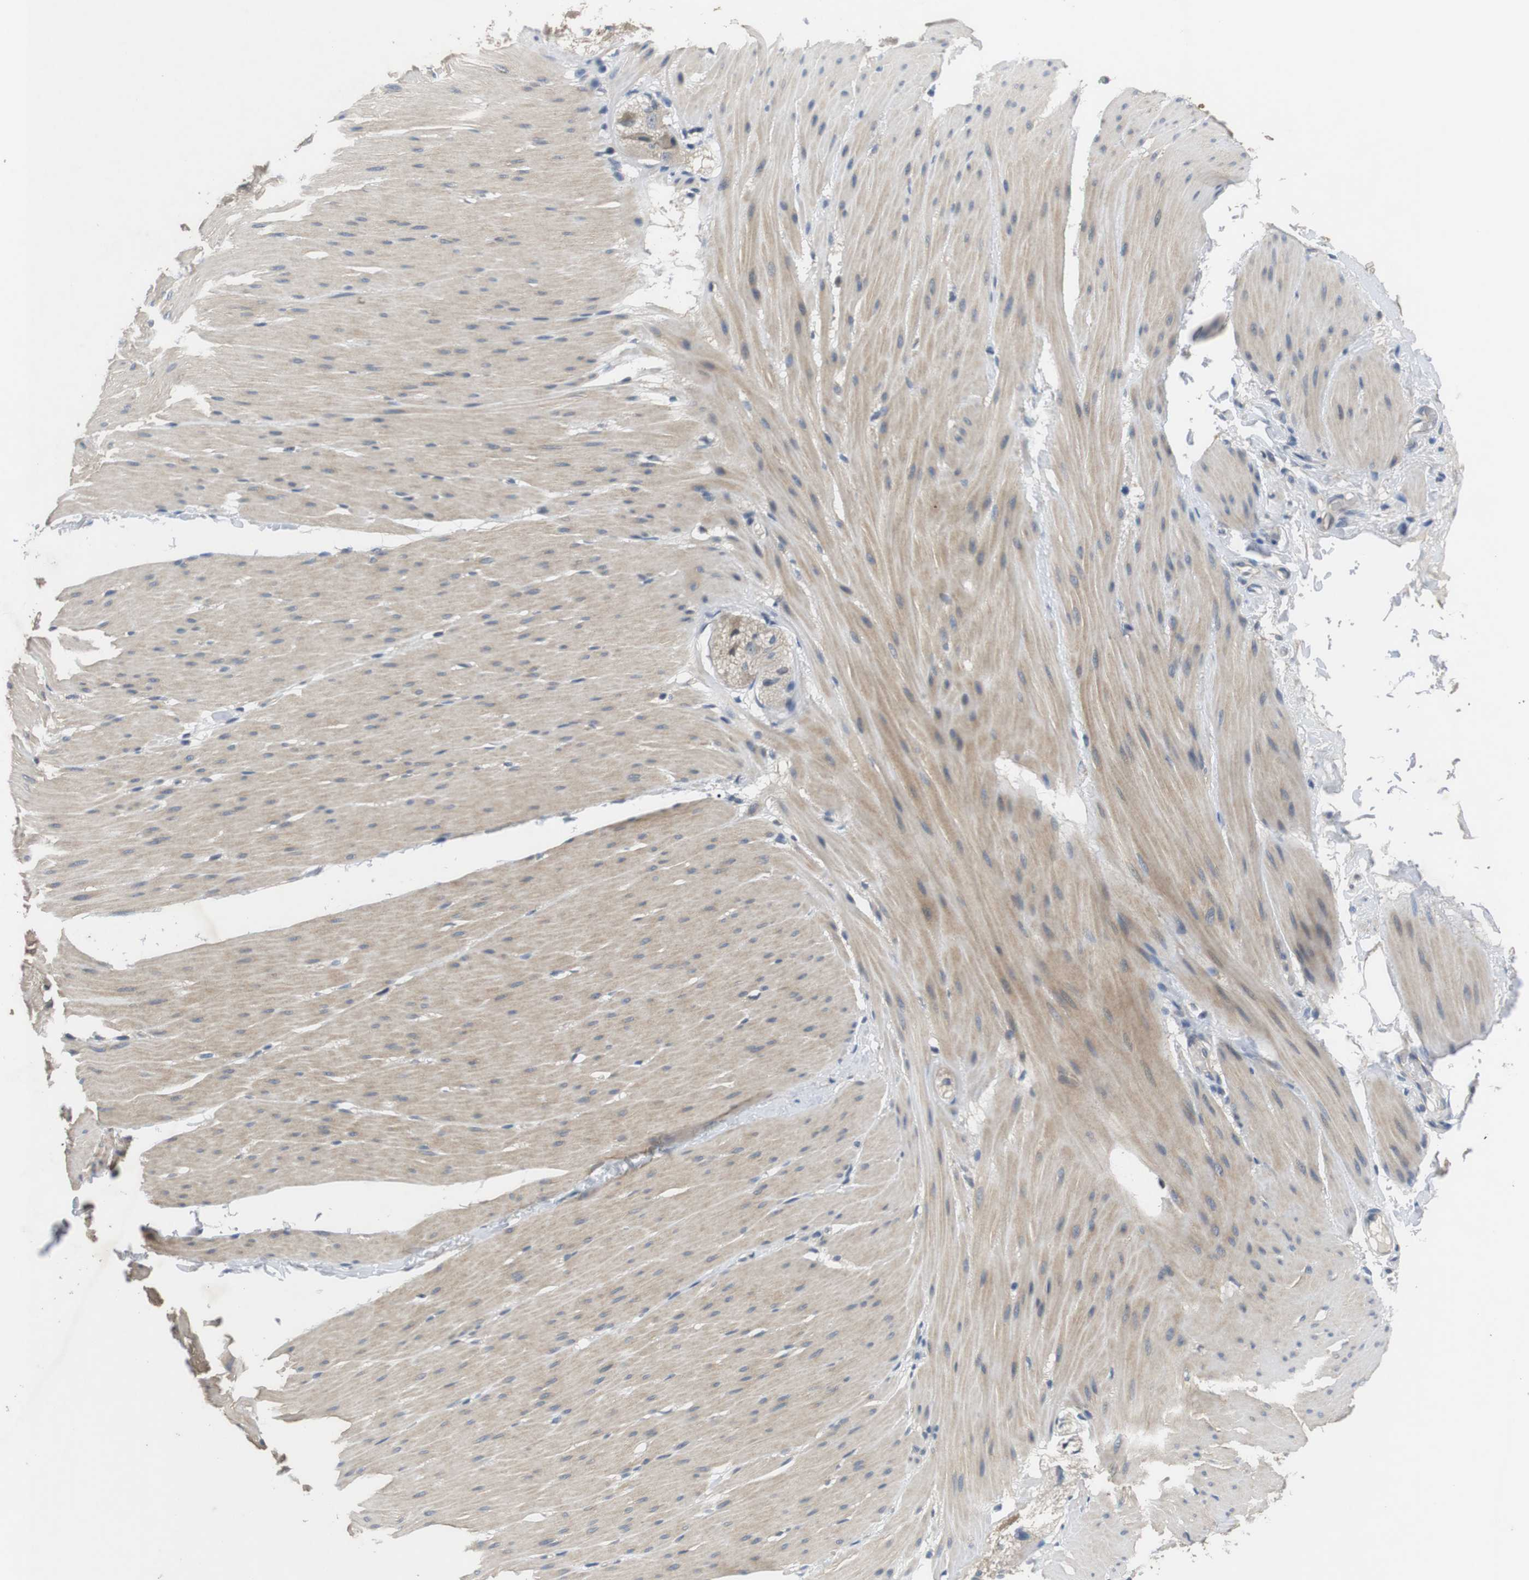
{"staining": {"intensity": "weak", "quantity": "25%-75%", "location": "cytoplasmic/membranous"}, "tissue": "smooth muscle", "cell_type": "Smooth muscle cells", "image_type": "normal", "snomed": [{"axis": "morphology", "description": "Normal tissue, NOS"}, {"axis": "topography", "description": "Smooth muscle"}, {"axis": "topography", "description": "Colon"}], "caption": "The photomicrograph reveals a brown stain indicating the presence of a protein in the cytoplasmic/membranous of smooth muscle cells in smooth muscle. (Stains: DAB in brown, nuclei in blue, Microscopy: brightfield microscopy at high magnification).", "gene": "ADGRL3", "patient": {"sex": "male", "age": 67}}